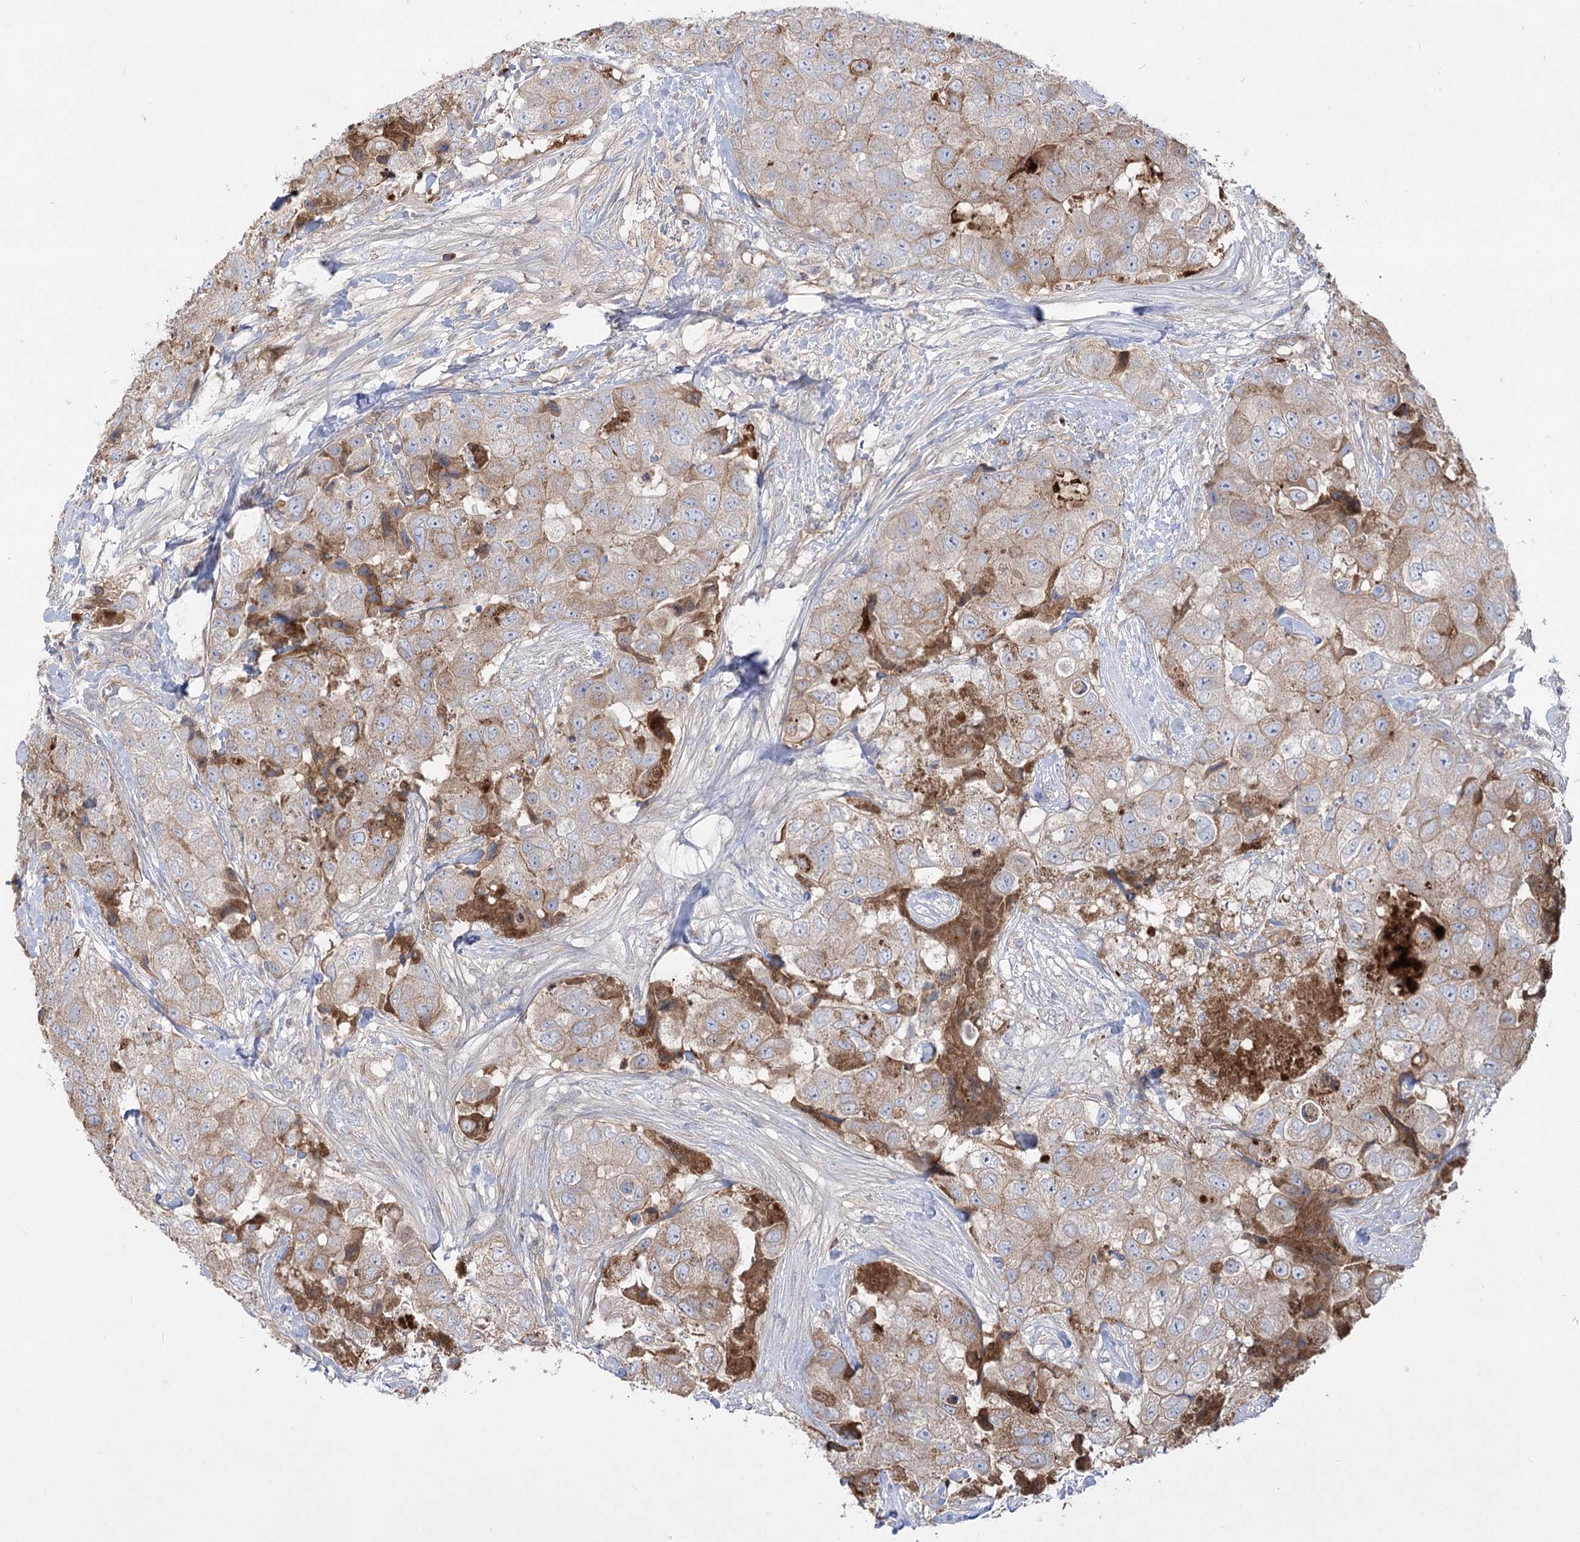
{"staining": {"intensity": "weak", "quantity": "25%-75%", "location": "cytoplasmic/membranous"}, "tissue": "breast cancer", "cell_type": "Tumor cells", "image_type": "cancer", "snomed": [{"axis": "morphology", "description": "Duct carcinoma"}, {"axis": "topography", "description": "Breast"}], "caption": "The photomicrograph demonstrates immunohistochemical staining of breast intraductal carcinoma. There is weak cytoplasmic/membranous expression is appreciated in about 25%-75% of tumor cells.", "gene": "PLEKHA5", "patient": {"sex": "female", "age": 62}}